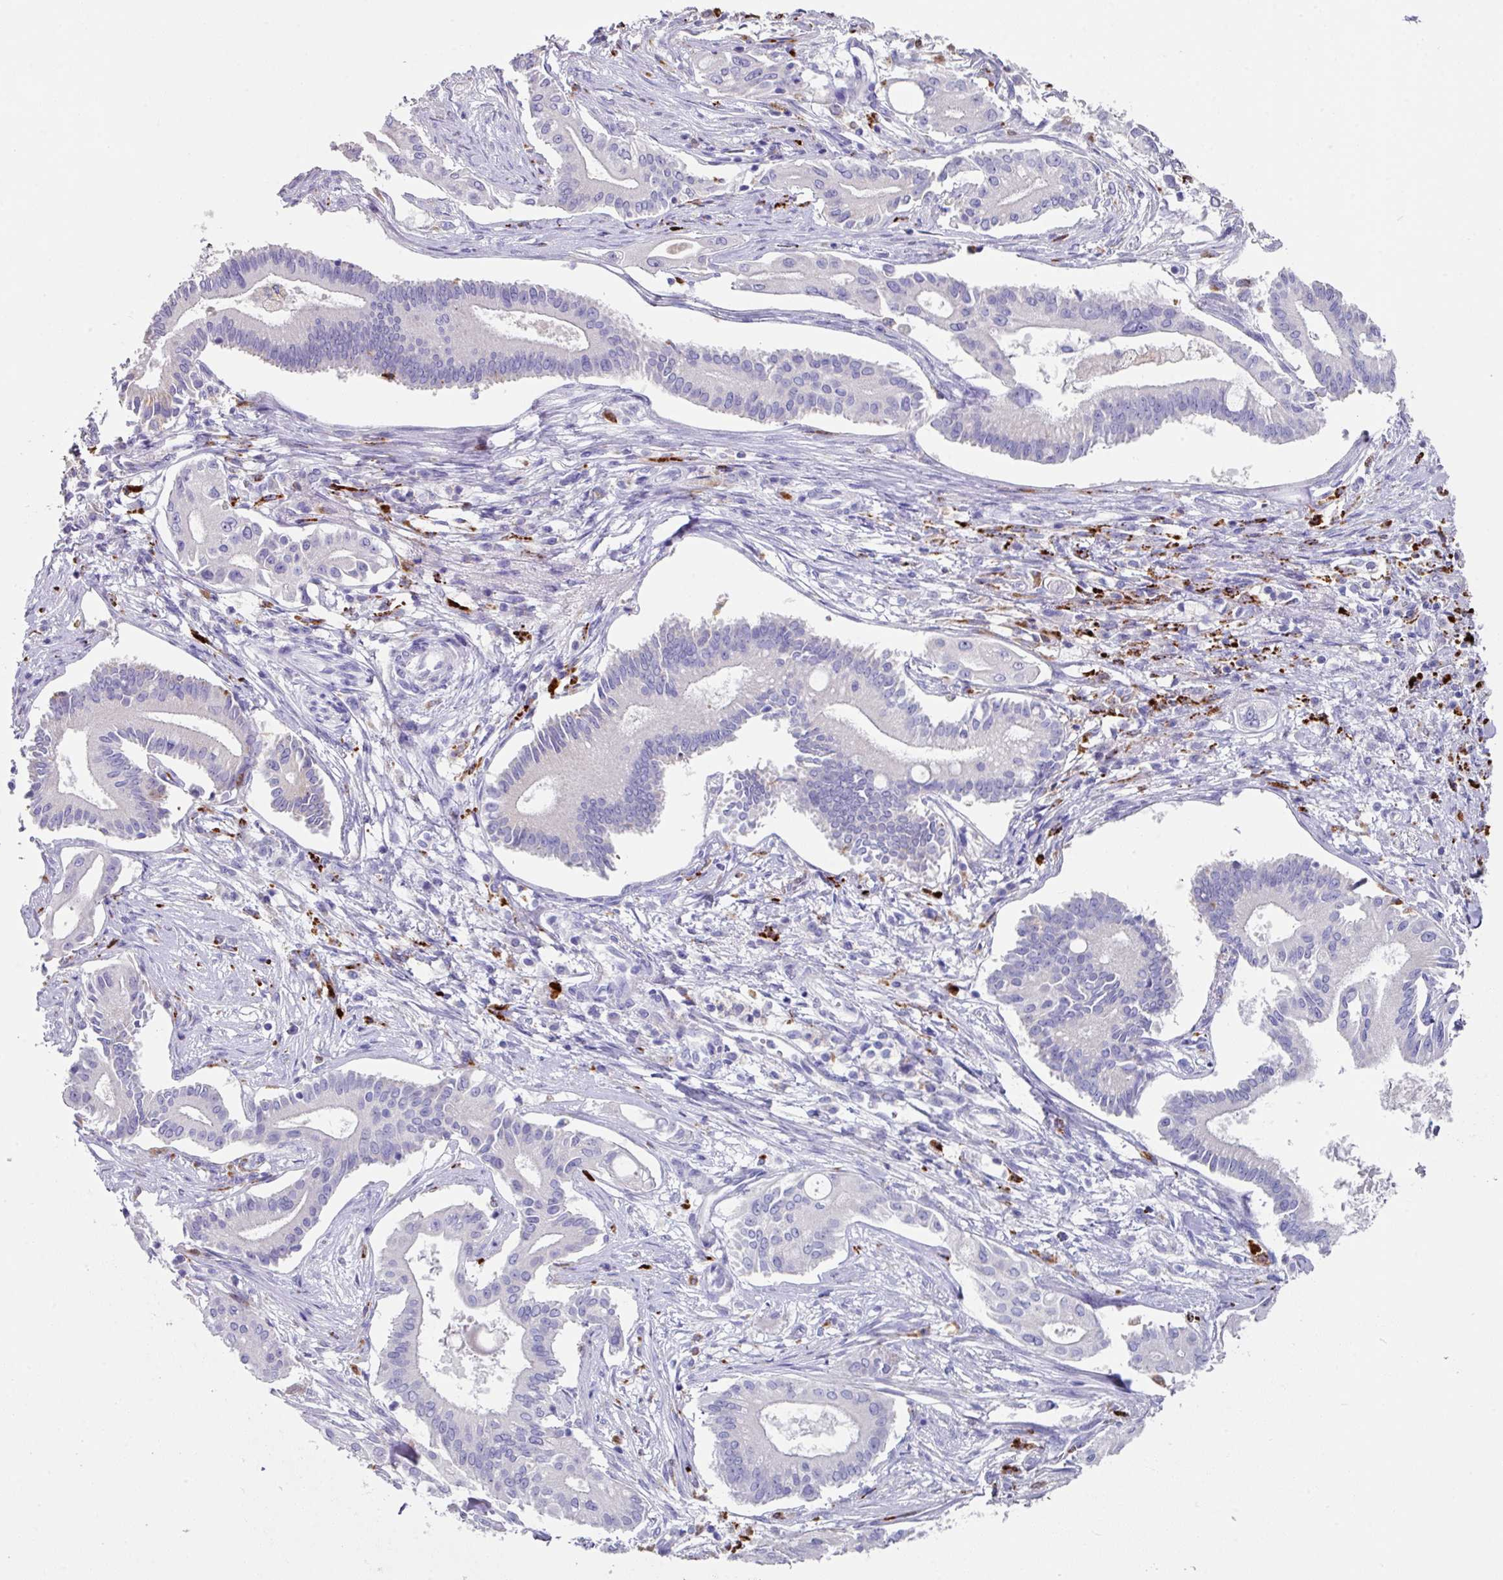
{"staining": {"intensity": "negative", "quantity": "none", "location": "none"}, "tissue": "pancreatic cancer", "cell_type": "Tumor cells", "image_type": "cancer", "snomed": [{"axis": "morphology", "description": "Adenocarcinoma, NOS"}, {"axis": "topography", "description": "Pancreas"}], "caption": "Immunohistochemical staining of human pancreatic cancer (adenocarcinoma) exhibits no significant expression in tumor cells.", "gene": "CPVL", "patient": {"sex": "female", "age": 68}}